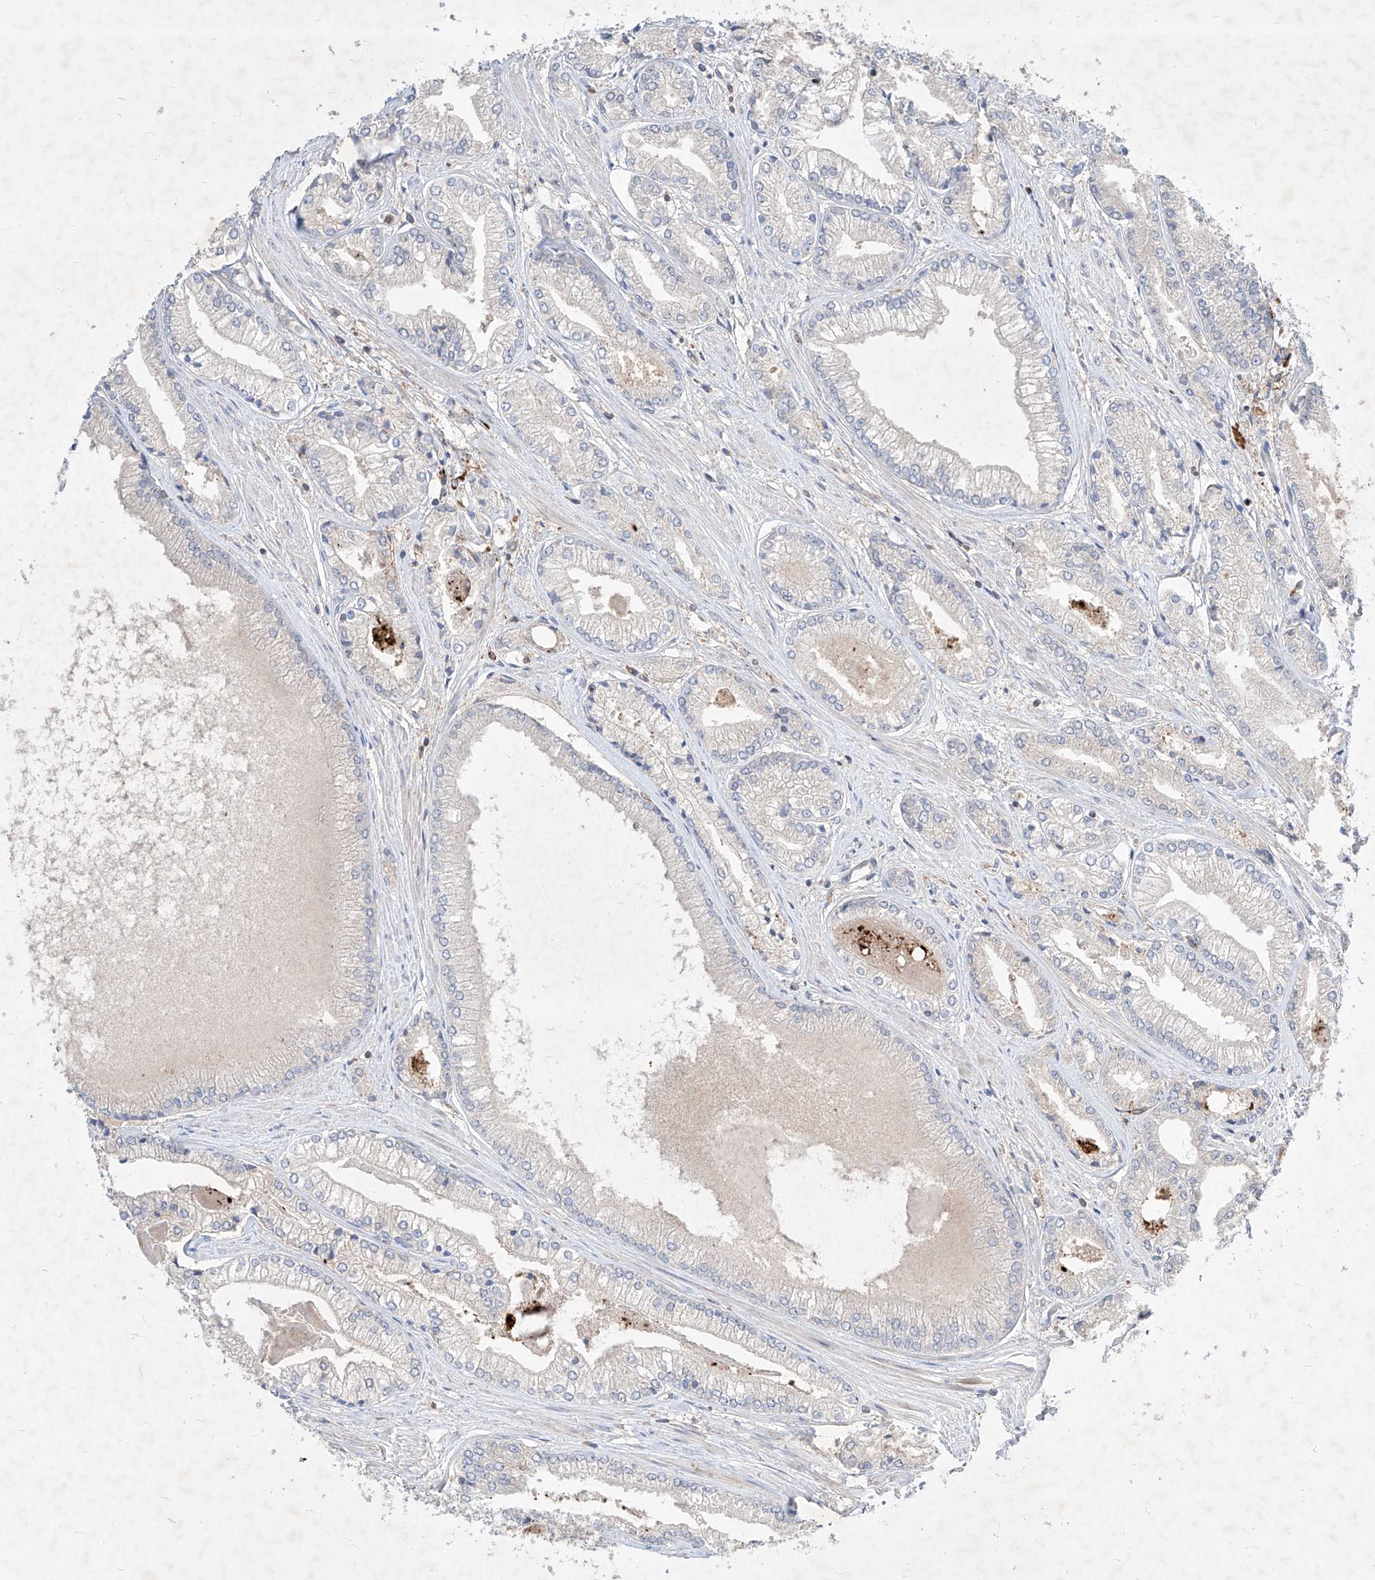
{"staining": {"intensity": "negative", "quantity": "none", "location": "none"}, "tissue": "prostate cancer", "cell_type": "Tumor cells", "image_type": "cancer", "snomed": [{"axis": "morphology", "description": "Adenocarcinoma, Low grade"}, {"axis": "topography", "description": "Prostate"}], "caption": "Immunohistochemical staining of low-grade adenocarcinoma (prostate) displays no significant expression in tumor cells. (DAB immunohistochemistry with hematoxylin counter stain).", "gene": "TSNAX", "patient": {"sex": "male", "age": 60}}